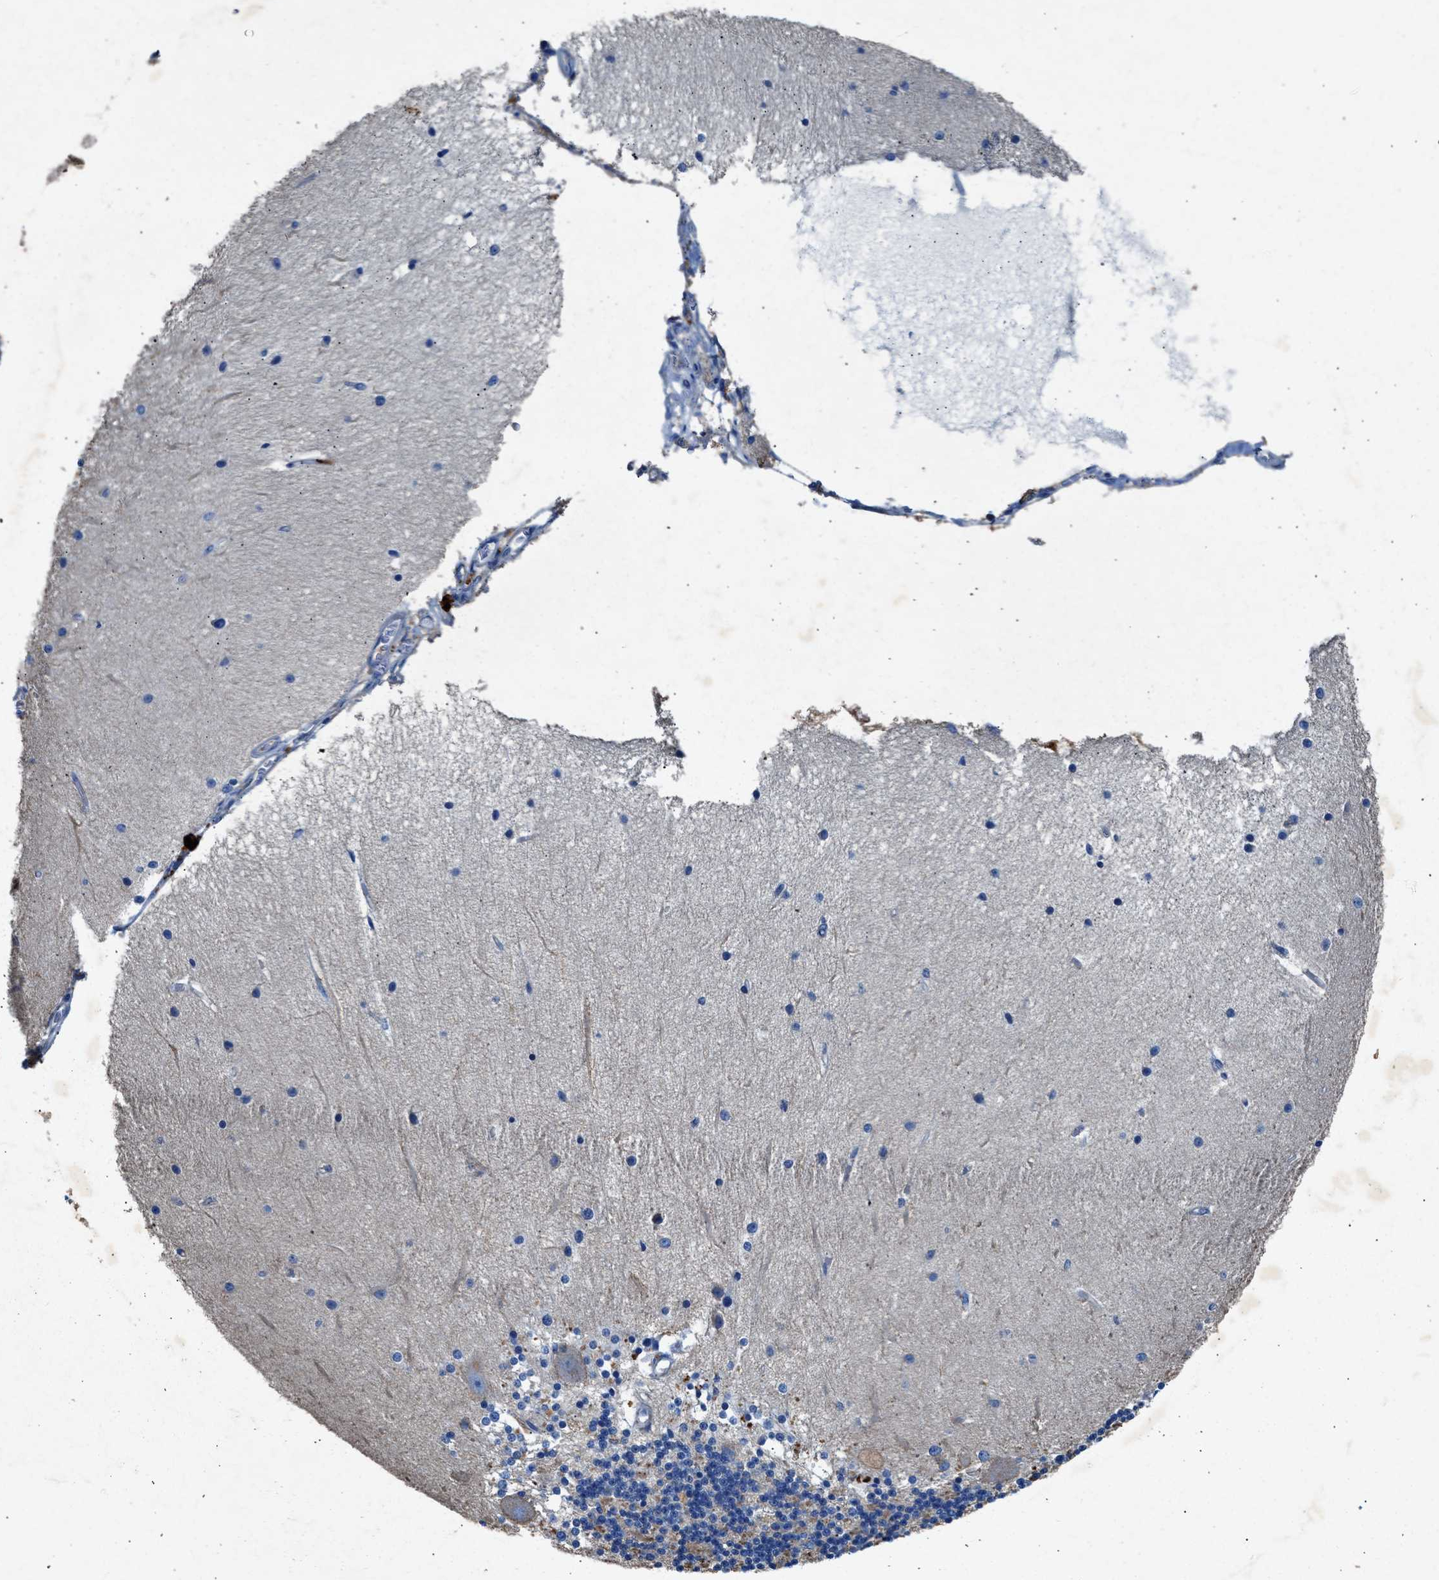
{"staining": {"intensity": "moderate", "quantity": ">75%", "location": "cytoplasmic/membranous"}, "tissue": "cerebellum", "cell_type": "Cells in granular layer", "image_type": "normal", "snomed": [{"axis": "morphology", "description": "Normal tissue, NOS"}, {"axis": "topography", "description": "Cerebellum"}], "caption": "A medium amount of moderate cytoplasmic/membranous staining is present in about >75% of cells in granular layer in normal cerebellum.", "gene": "KCNQ4", "patient": {"sex": "female", "age": 54}}